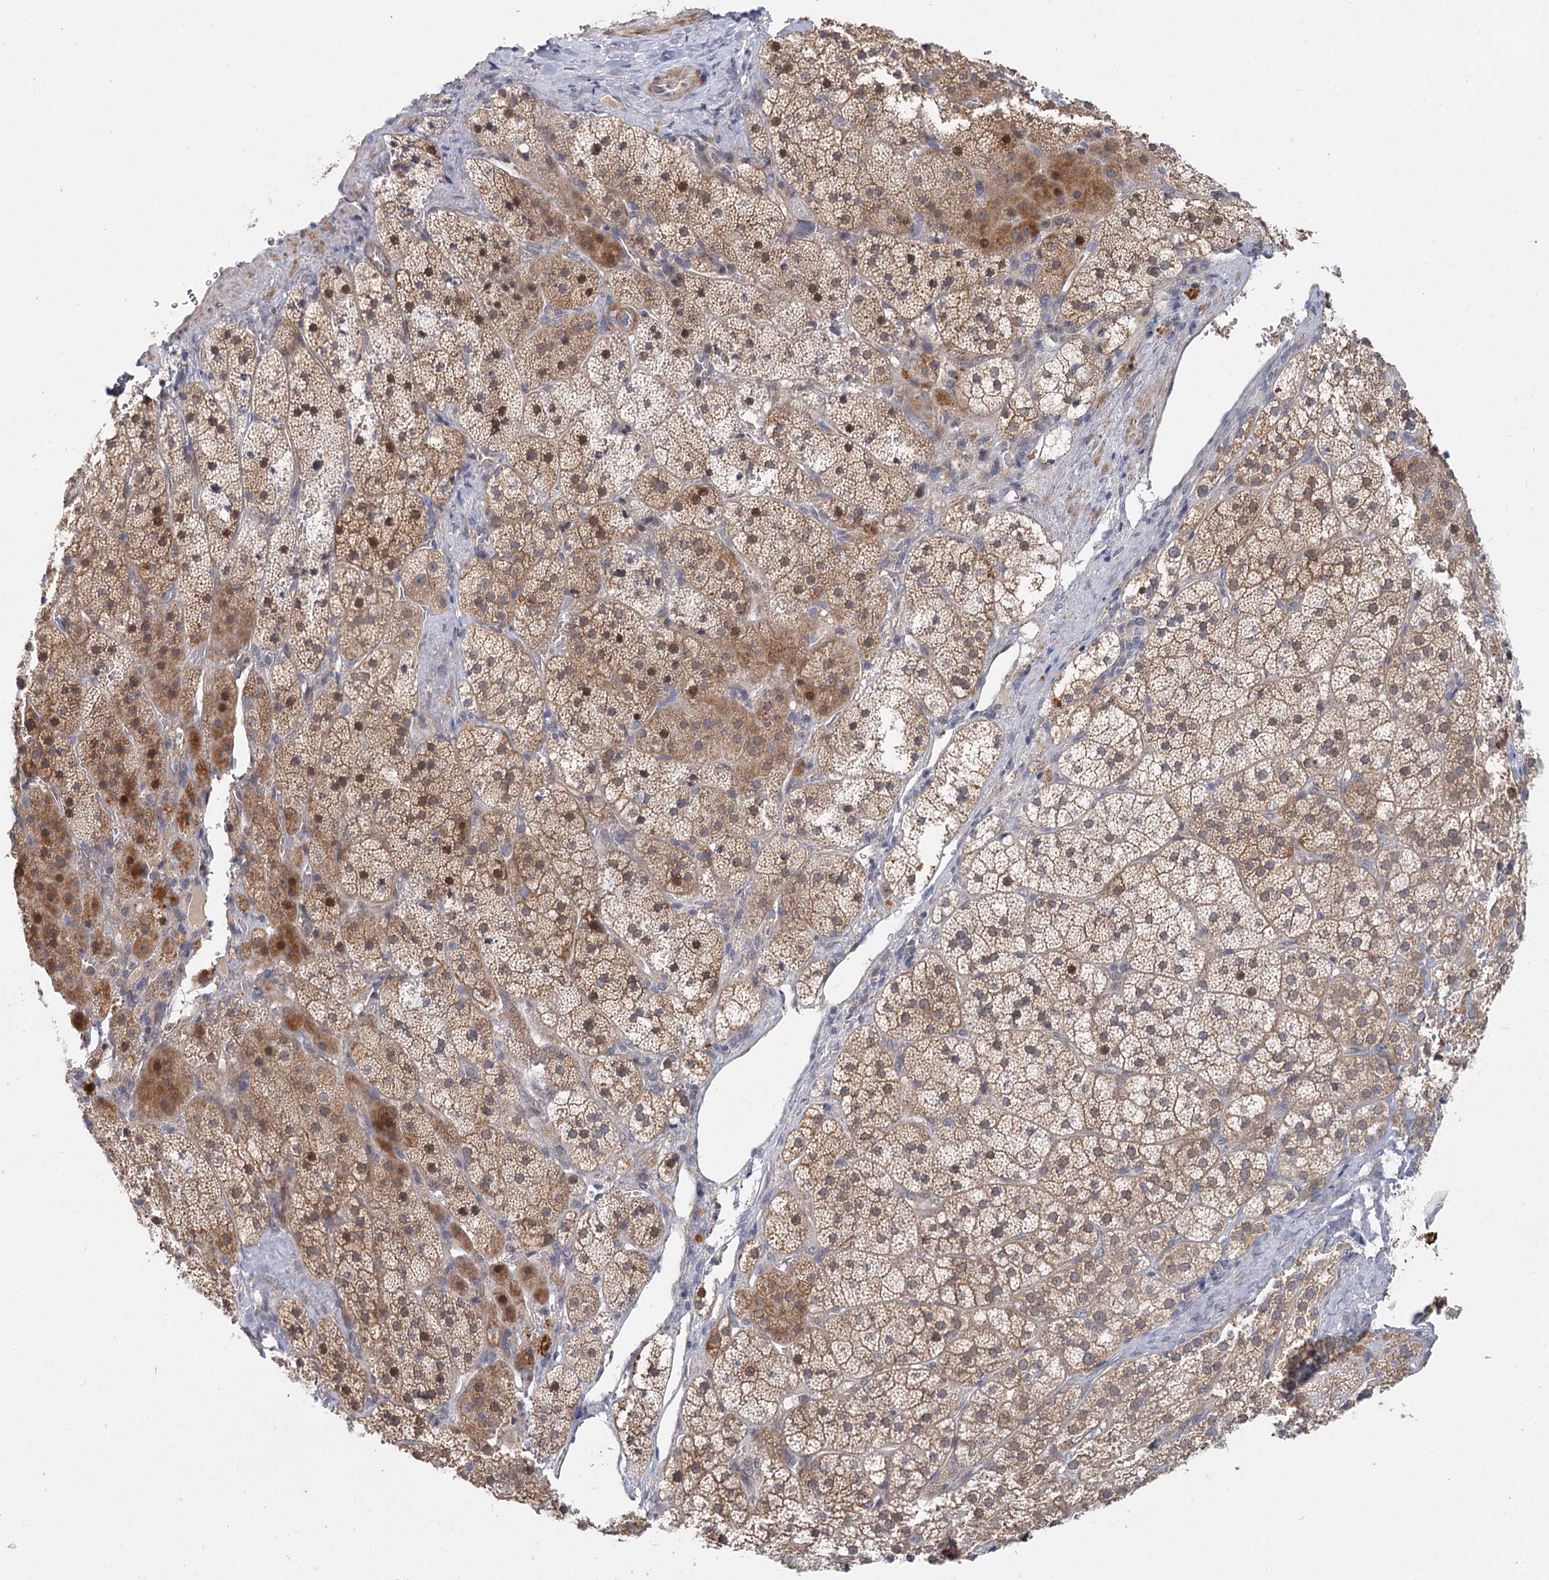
{"staining": {"intensity": "moderate", "quantity": "25%-75%", "location": "cytoplasmic/membranous,nuclear"}, "tissue": "adrenal gland", "cell_type": "Glandular cells", "image_type": "normal", "snomed": [{"axis": "morphology", "description": "Normal tissue, NOS"}, {"axis": "topography", "description": "Adrenal gland"}], "caption": "DAB (3,3'-diaminobenzidine) immunohistochemical staining of normal adrenal gland exhibits moderate cytoplasmic/membranous,nuclear protein staining in approximately 25%-75% of glandular cells. (Brightfield microscopy of DAB IHC at high magnification).", "gene": "AP3B1", "patient": {"sex": "female", "age": 44}}